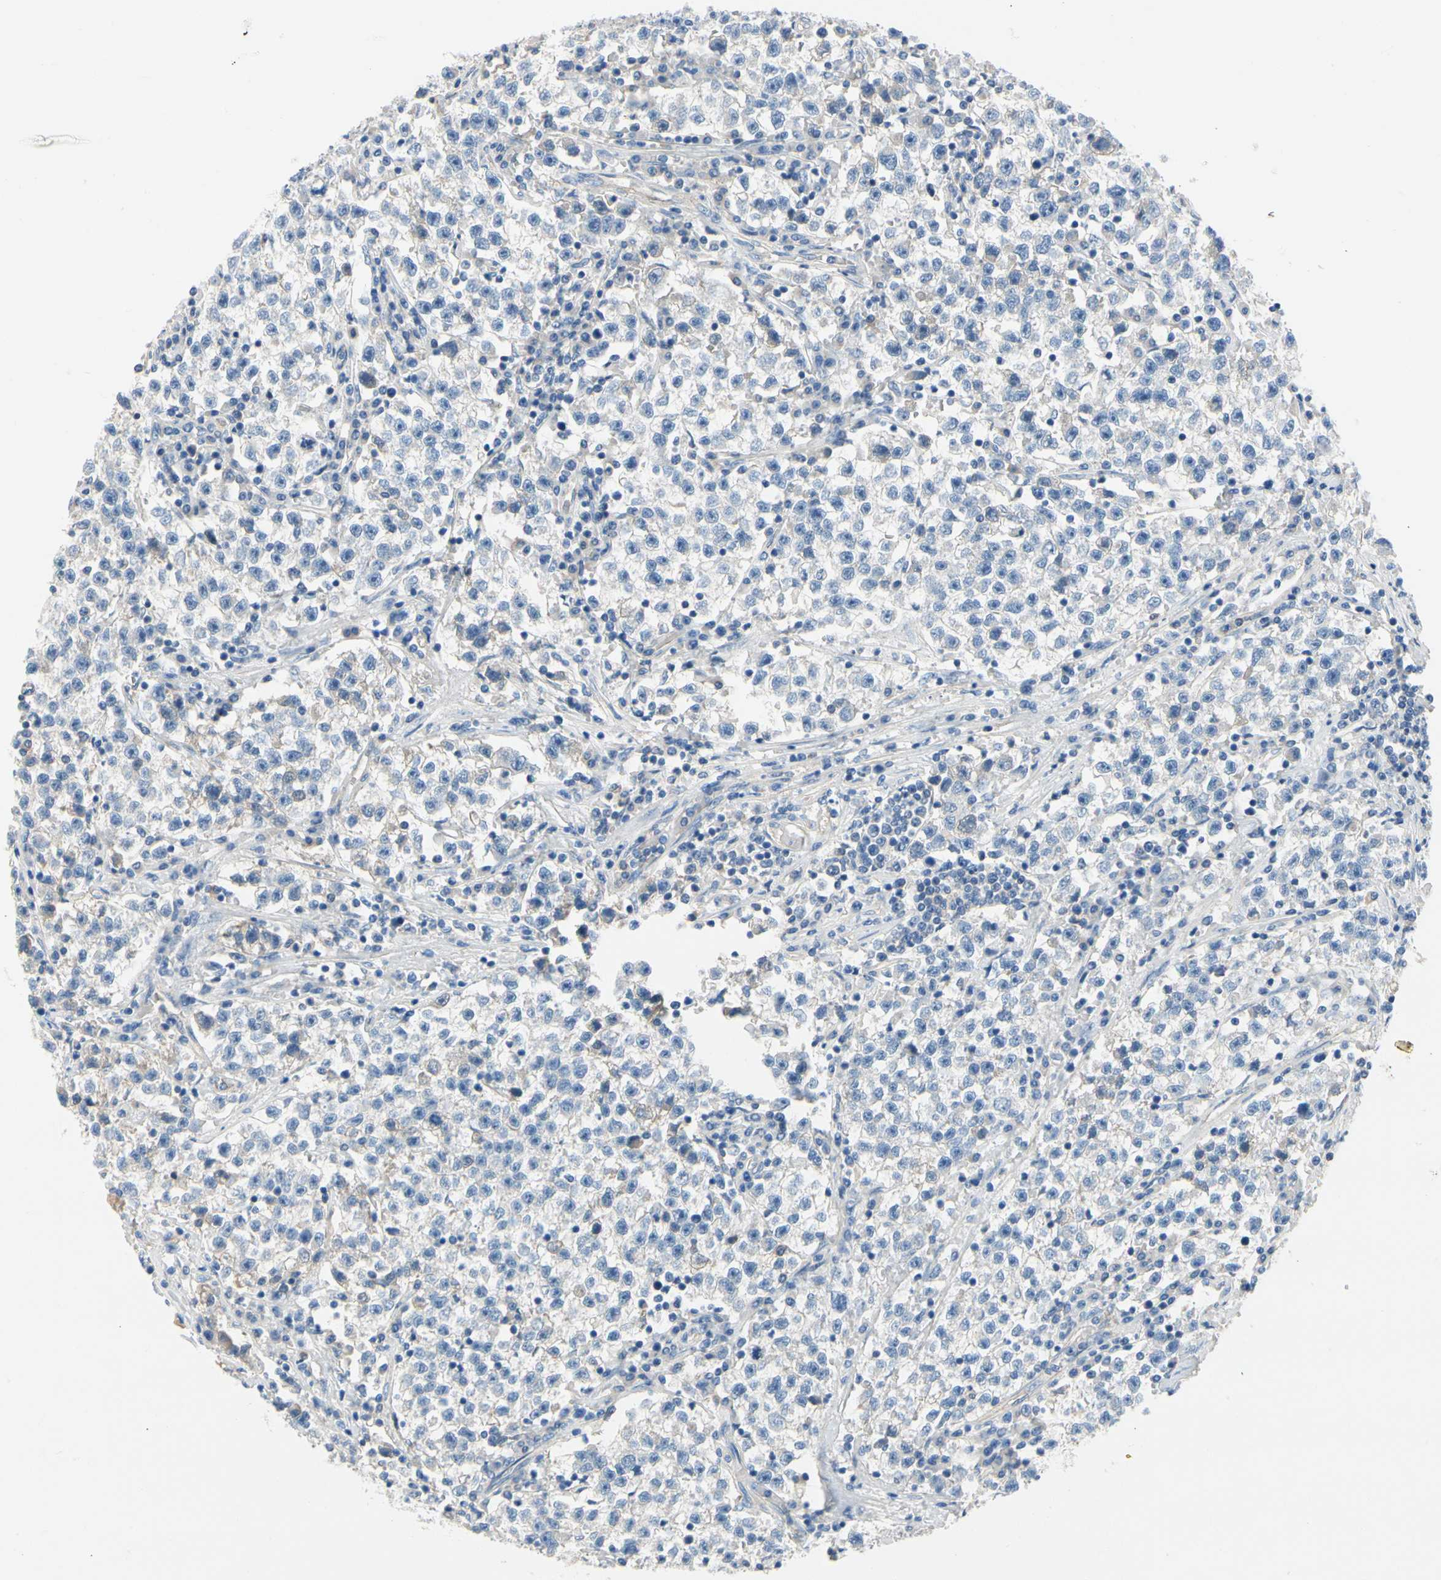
{"staining": {"intensity": "negative", "quantity": "none", "location": "none"}, "tissue": "testis cancer", "cell_type": "Tumor cells", "image_type": "cancer", "snomed": [{"axis": "morphology", "description": "Seminoma, NOS"}, {"axis": "topography", "description": "Testis"}], "caption": "The immunohistochemistry image has no significant positivity in tumor cells of testis cancer (seminoma) tissue.", "gene": "CA14", "patient": {"sex": "male", "age": 22}}